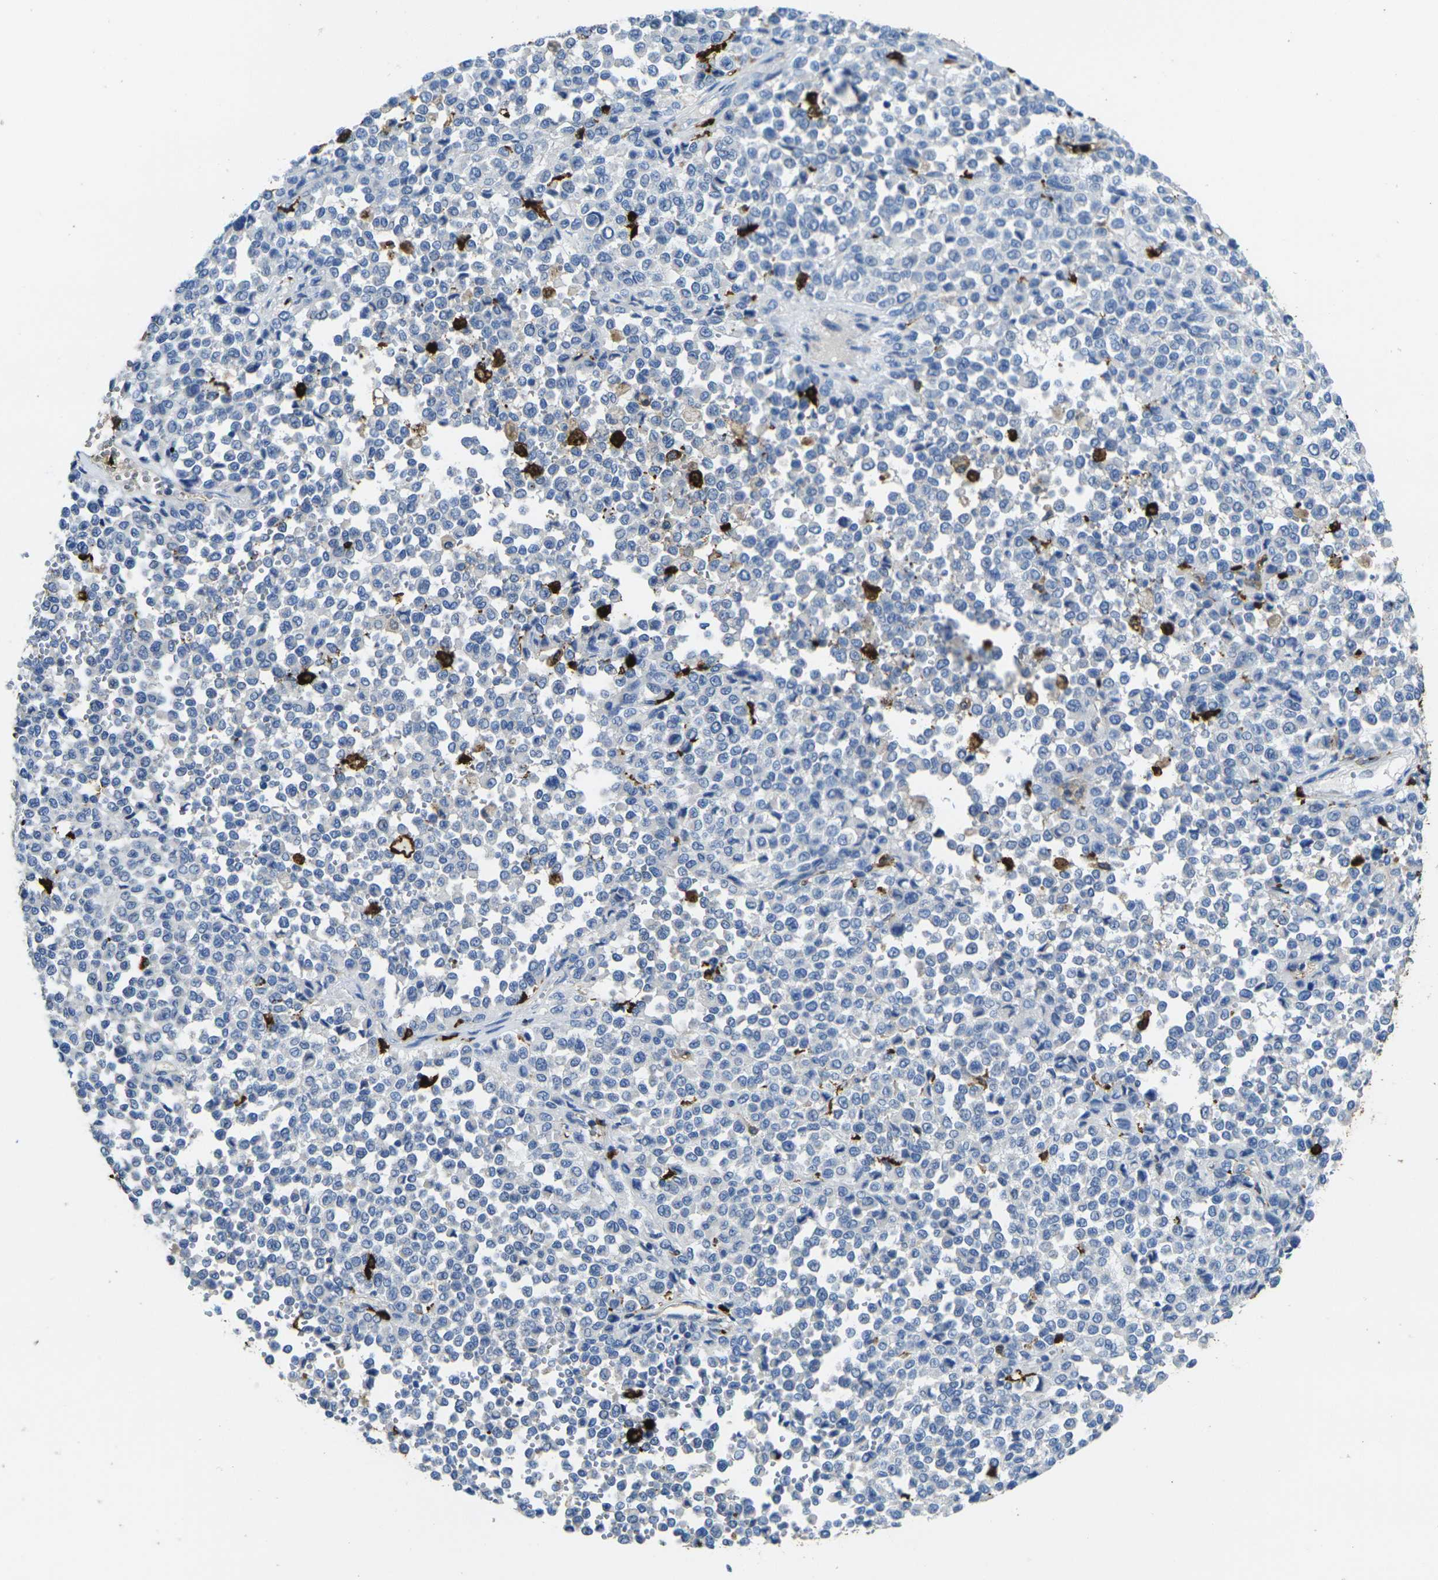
{"staining": {"intensity": "negative", "quantity": "none", "location": "none"}, "tissue": "melanoma", "cell_type": "Tumor cells", "image_type": "cancer", "snomed": [{"axis": "morphology", "description": "Malignant melanoma, Metastatic site"}, {"axis": "topography", "description": "Pancreas"}], "caption": "There is no significant expression in tumor cells of melanoma.", "gene": "S100A9", "patient": {"sex": "female", "age": 30}}